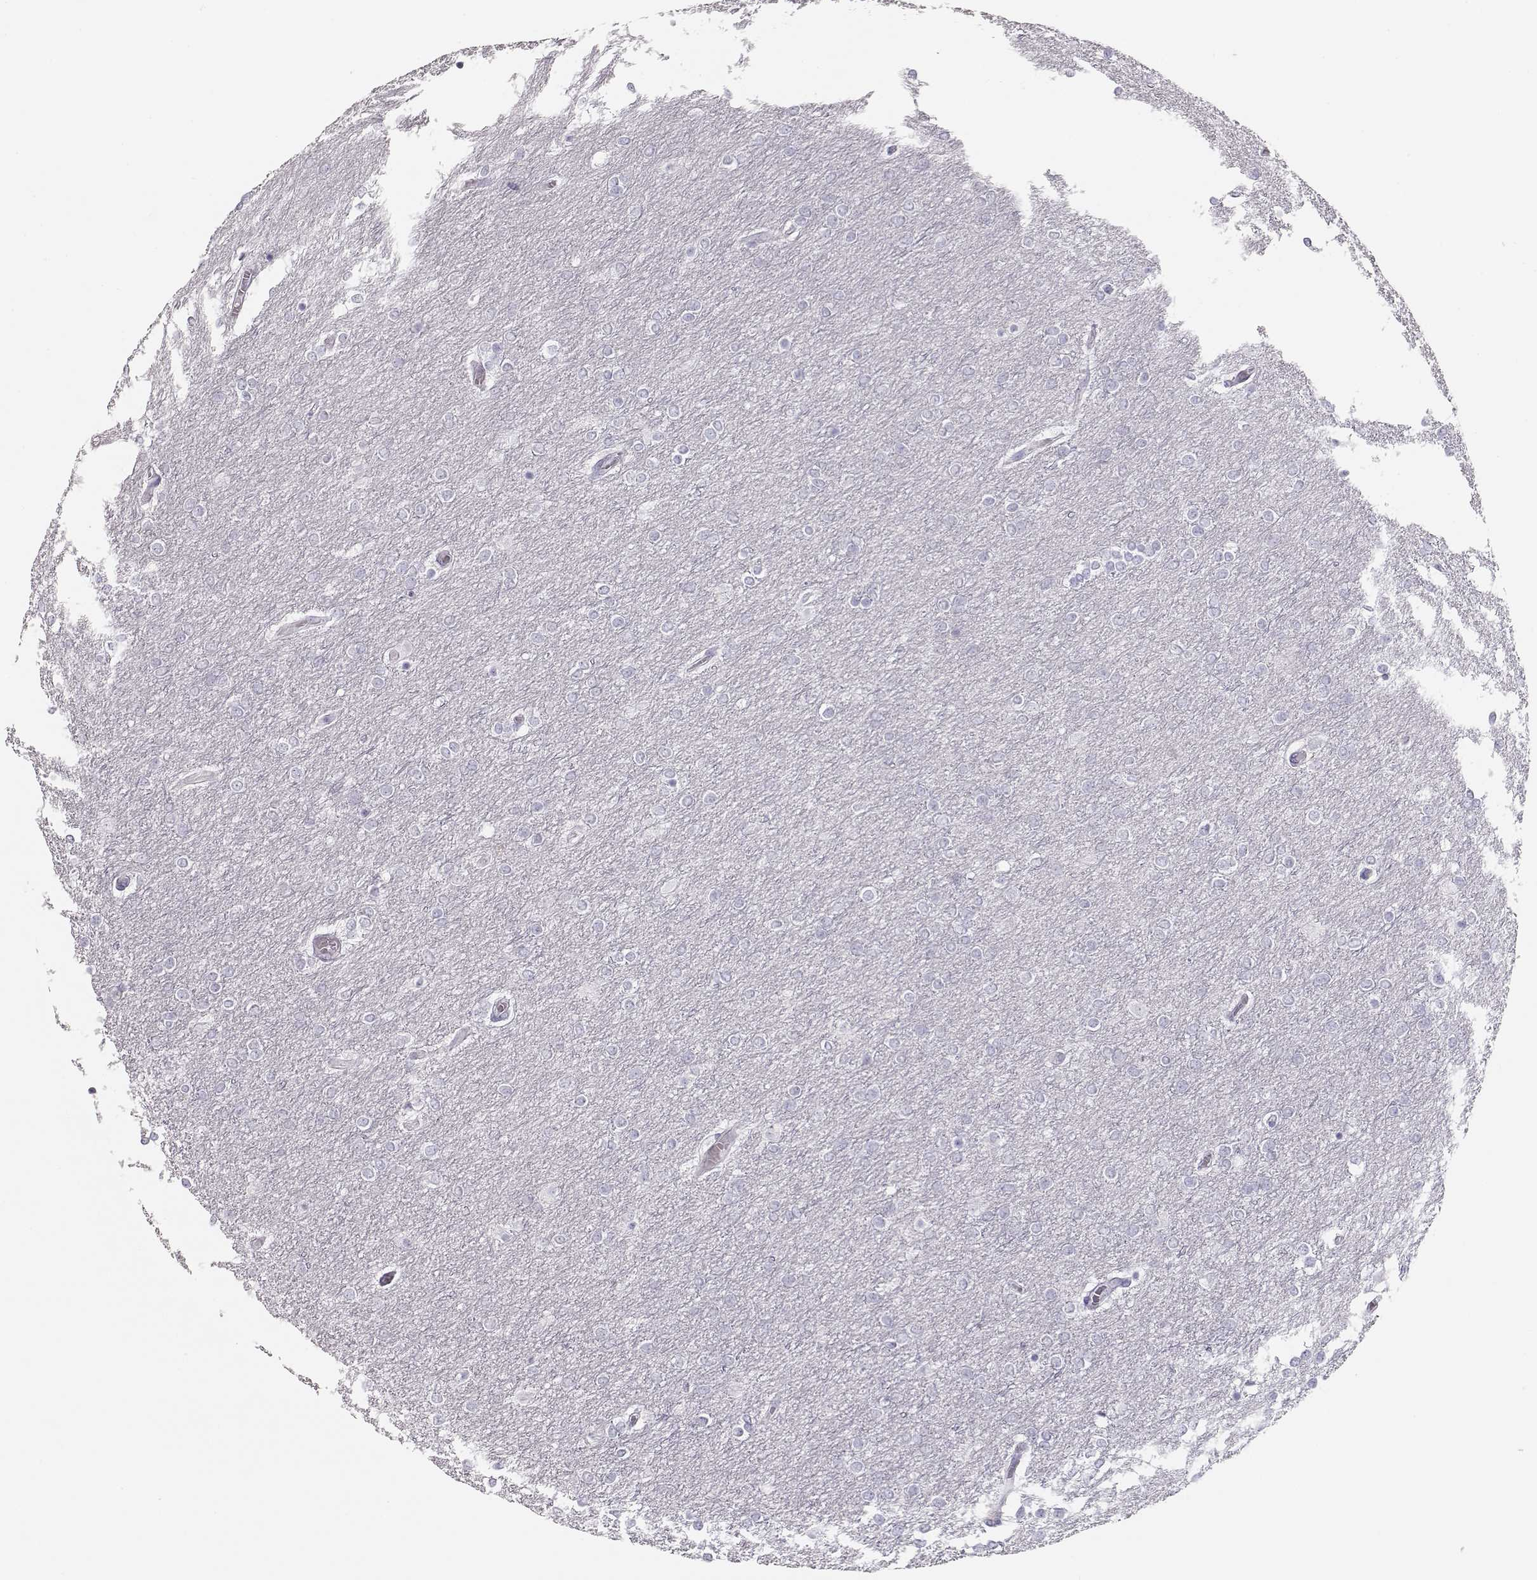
{"staining": {"intensity": "negative", "quantity": "none", "location": "none"}, "tissue": "glioma", "cell_type": "Tumor cells", "image_type": "cancer", "snomed": [{"axis": "morphology", "description": "Glioma, malignant, High grade"}, {"axis": "topography", "description": "Brain"}], "caption": "Immunohistochemical staining of glioma displays no significant positivity in tumor cells. Nuclei are stained in blue.", "gene": "LEPR", "patient": {"sex": "female", "age": 61}}